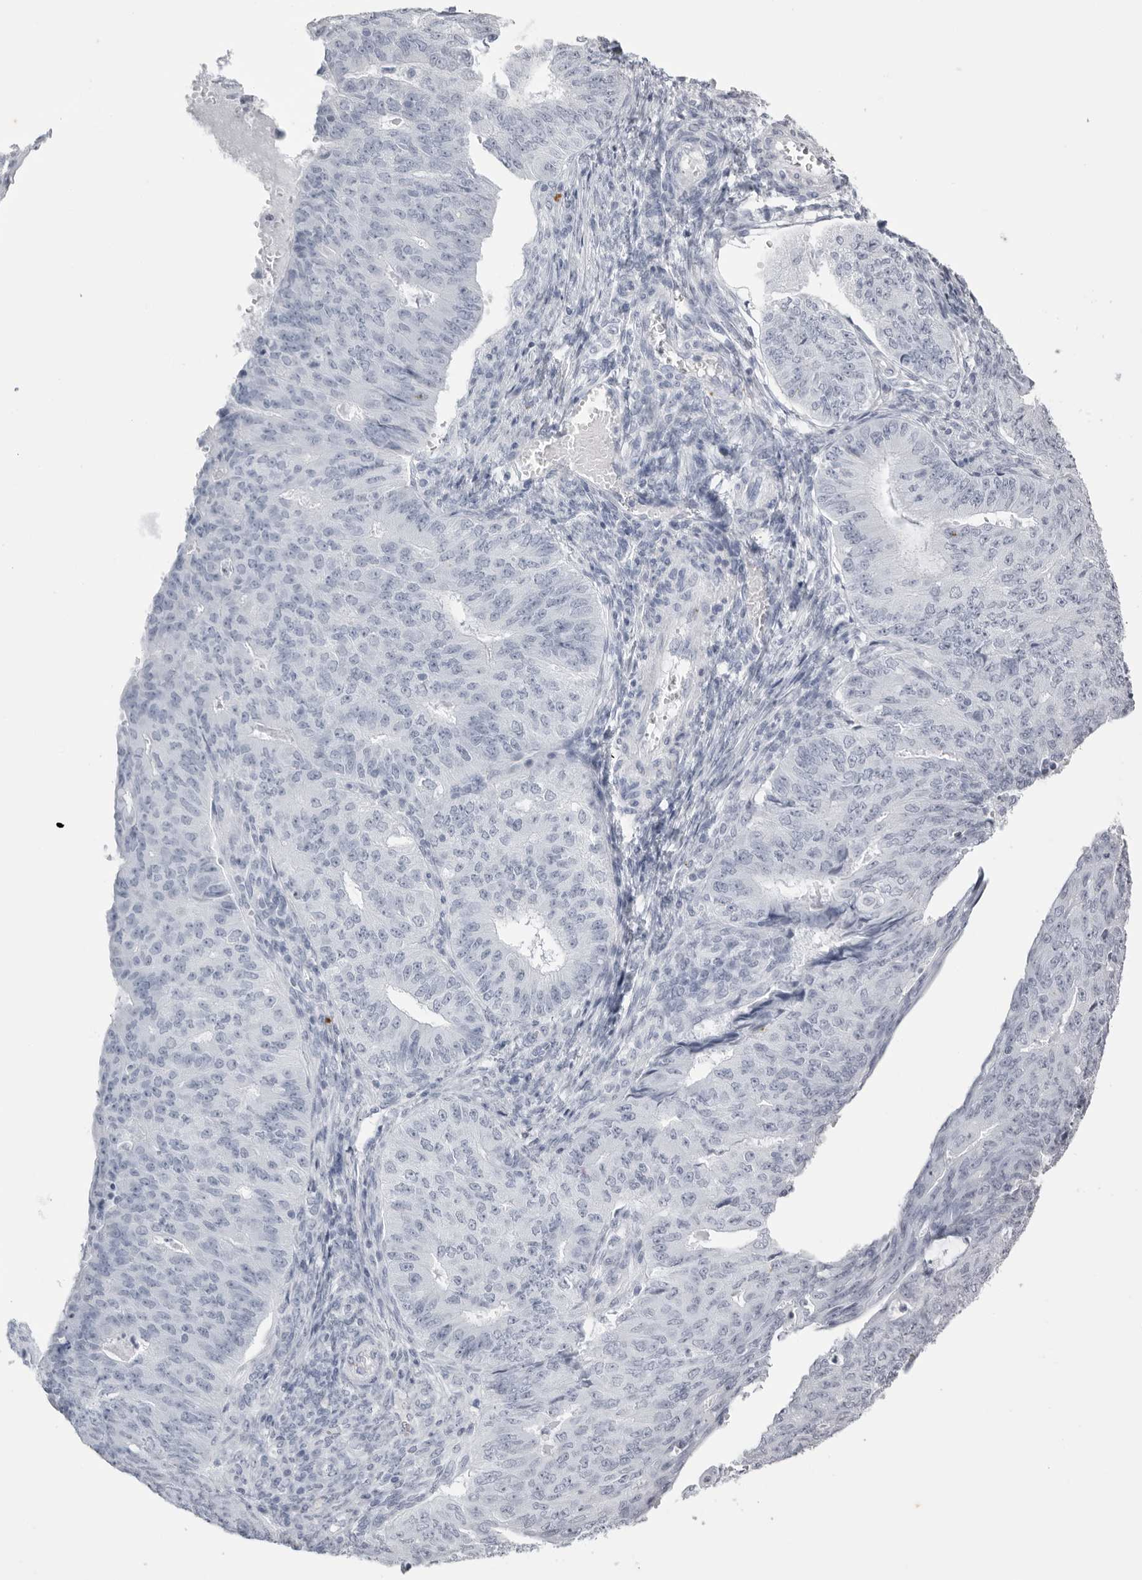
{"staining": {"intensity": "negative", "quantity": "none", "location": "none"}, "tissue": "endometrial cancer", "cell_type": "Tumor cells", "image_type": "cancer", "snomed": [{"axis": "morphology", "description": "Adenocarcinoma, NOS"}, {"axis": "topography", "description": "Endometrium"}], "caption": "Tumor cells show no significant protein expression in endometrial cancer (adenocarcinoma).", "gene": "KLK9", "patient": {"sex": "female", "age": 32}}